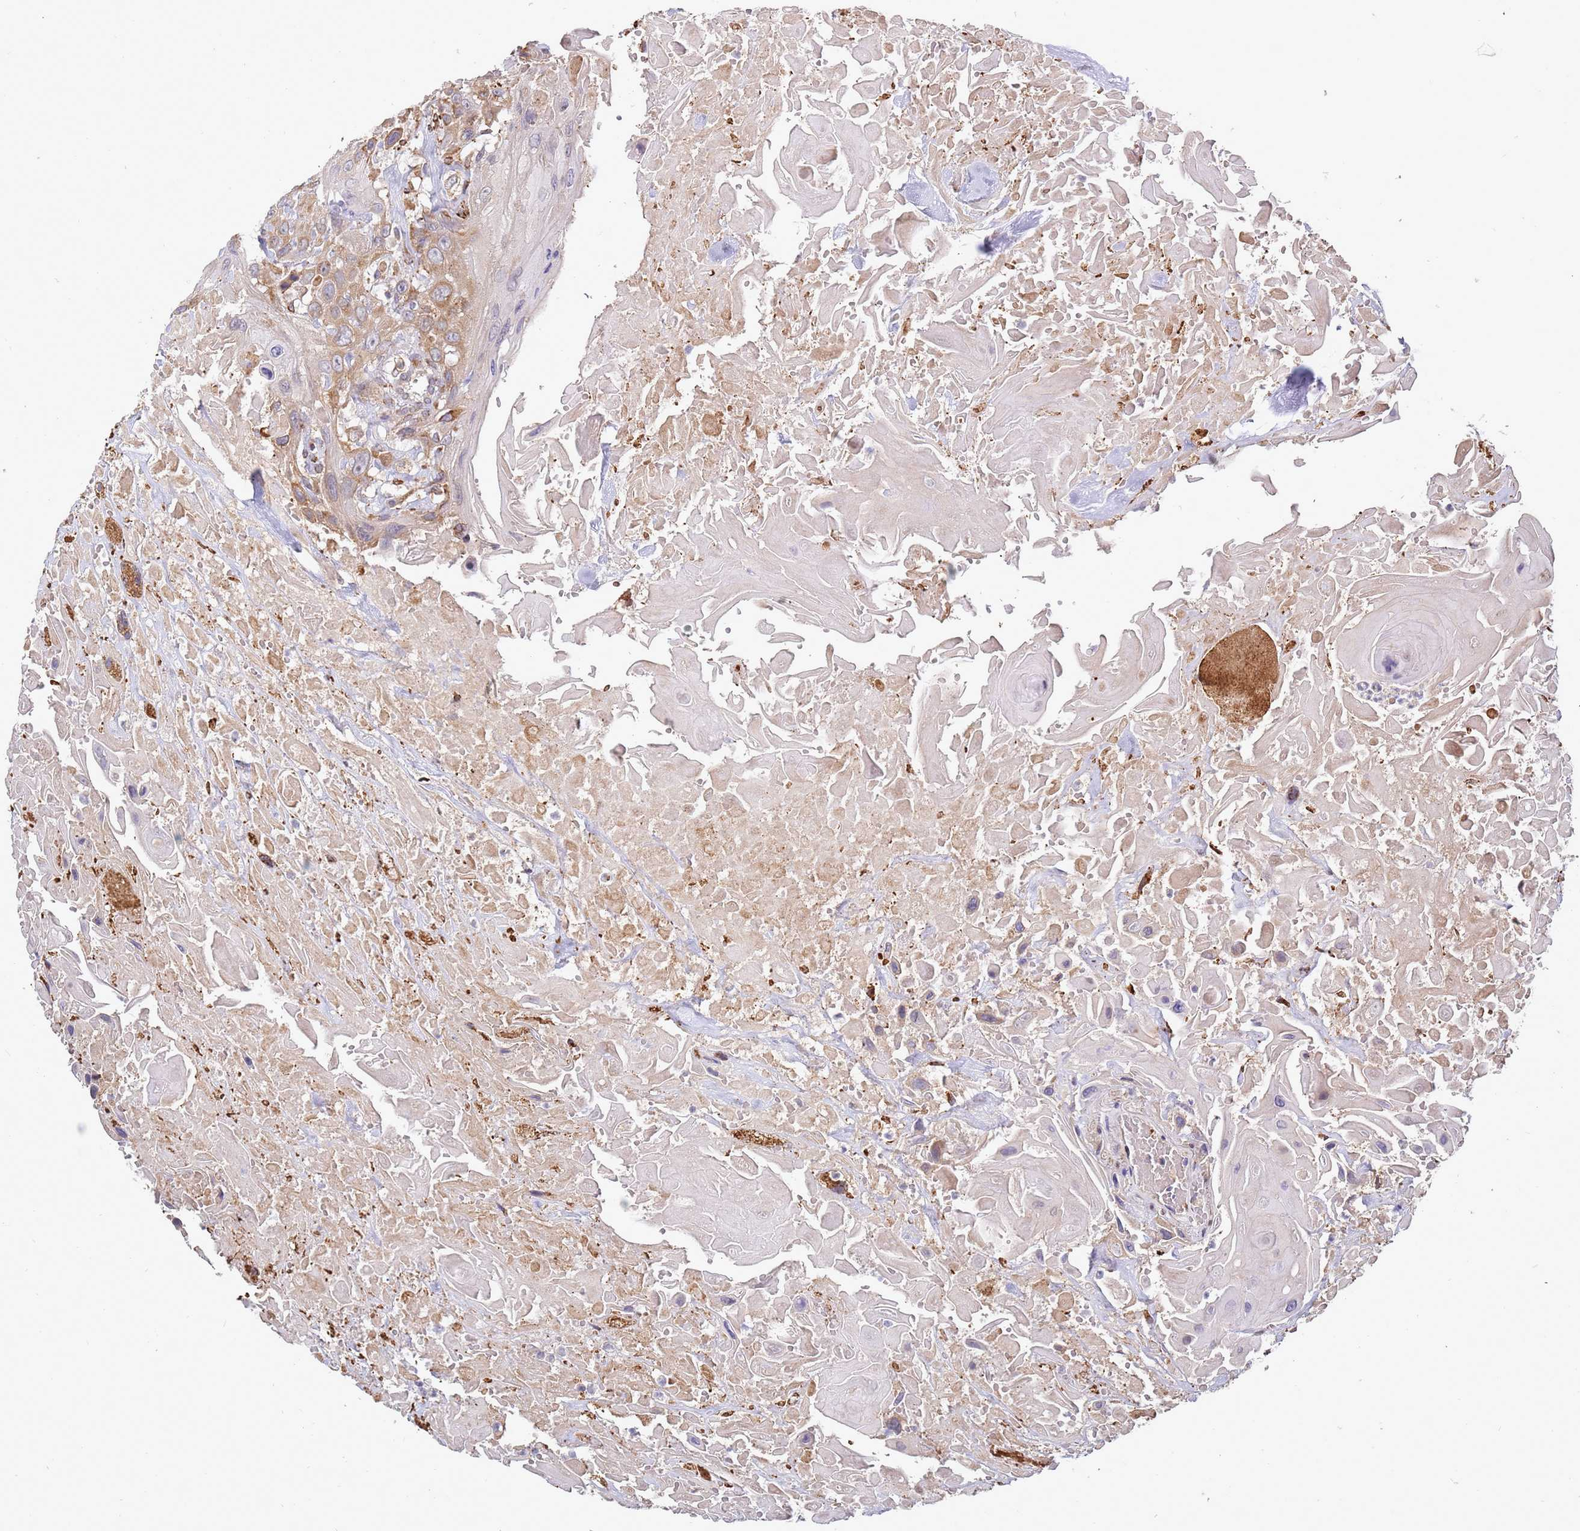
{"staining": {"intensity": "moderate", "quantity": "25%-75%", "location": "cytoplasmic/membranous"}, "tissue": "head and neck cancer", "cell_type": "Tumor cells", "image_type": "cancer", "snomed": [{"axis": "morphology", "description": "Squamous cell carcinoma, NOS"}, {"axis": "topography", "description": "Head-Neck"}], "caption": "Protein staining of head and neck squamous cell carcinoma tissue reveals moderate cytoplasmic/membranous positivity in approximately 25%-75% of tumor cells.", "gene": "VRK2", "patient": {"sex": "male", "age": 81}}